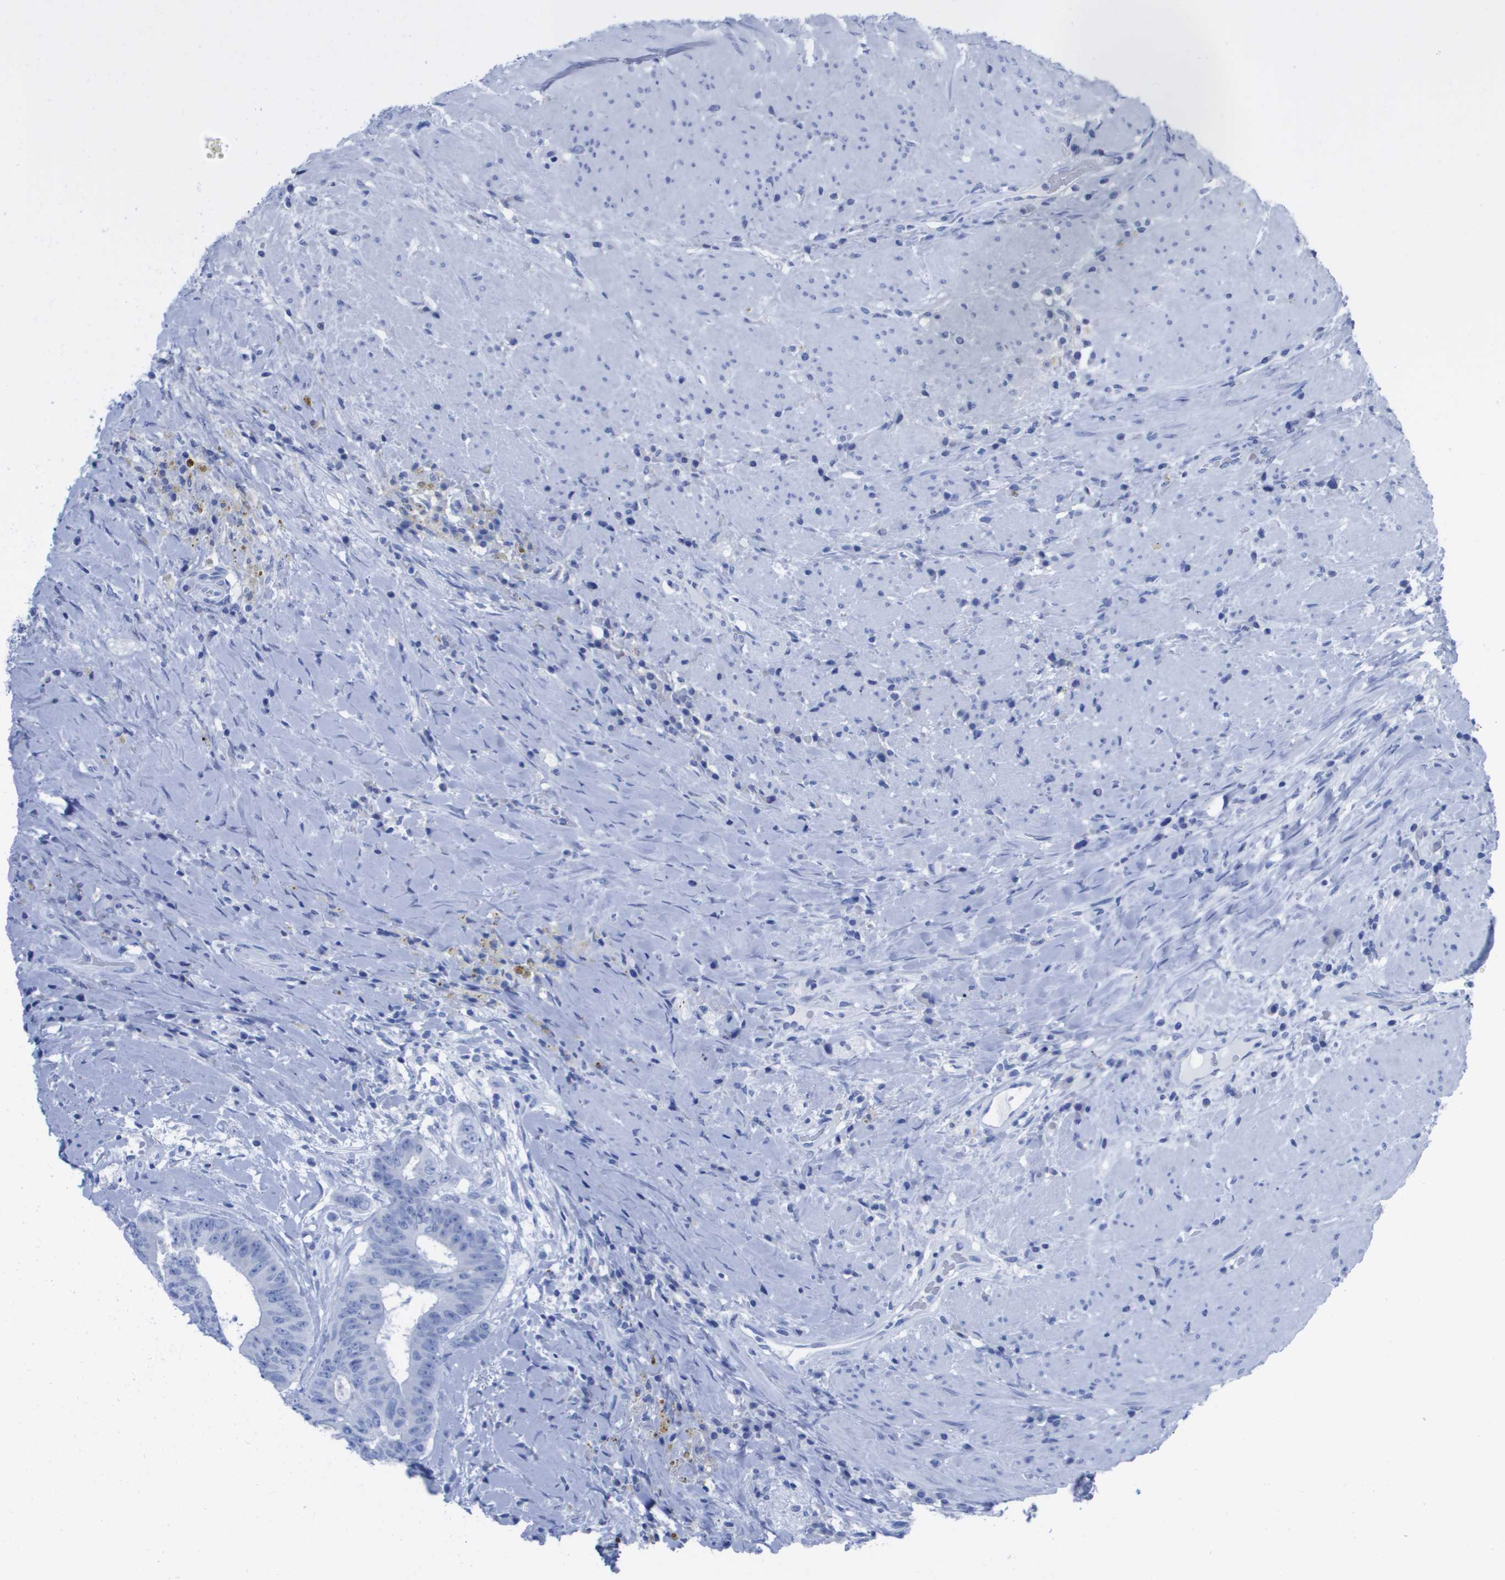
{"staining": {"intensity": "negative", "quantity": "none", "location": "none"}, "tissue": "colorectal cancer", "cell_type": "Tumor cells", "image_type": "cancer", "snomed": [{"axis": "morphology", "description": "Adenocarcinoma, NOS"}, {"axis": "topography", "description": "Rectum"}], "caption": "Adenocarcinoma (colorectal) stained for a protein using immunohistochemistry (IHC) demonstrates no expression tumor cells.", "gene": "KCNA3", "patient": {"sex": "male", "age": 72}}